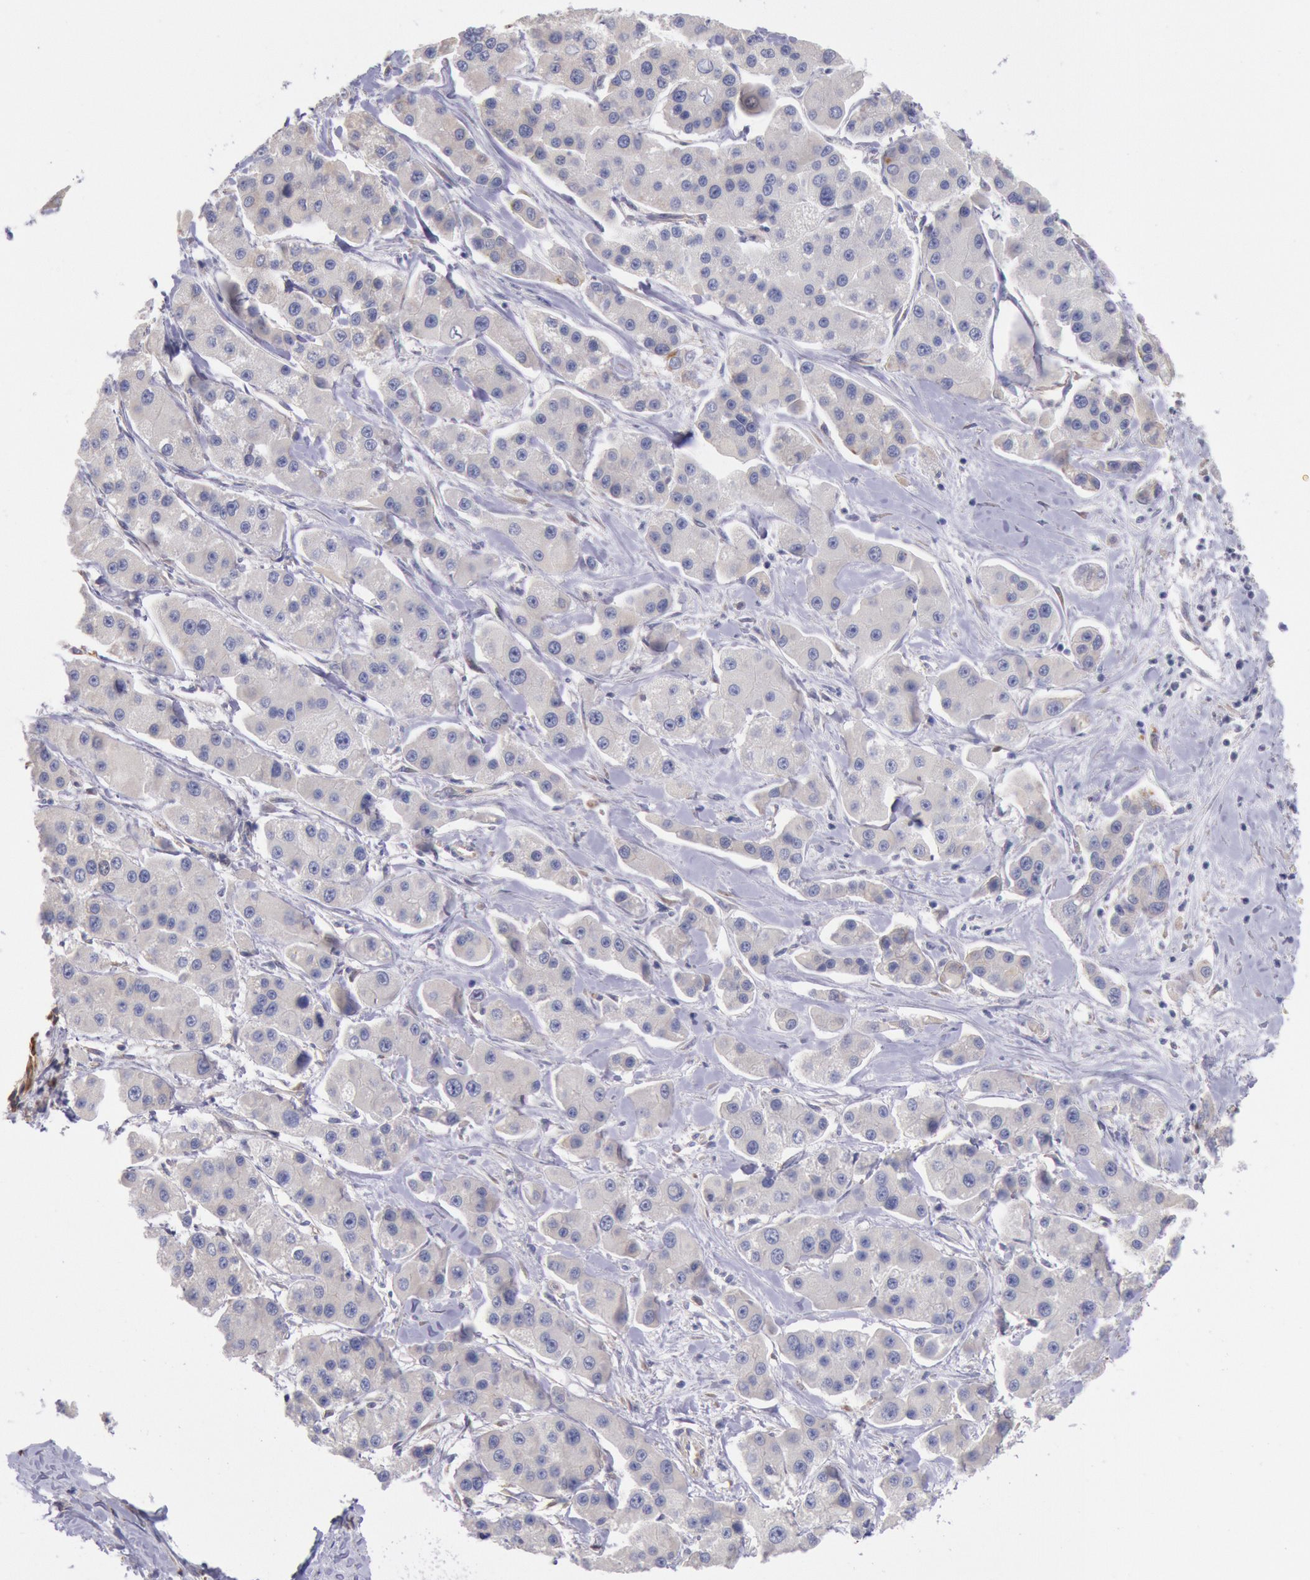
{"staining": {"intensity": "weak", "quantity": "25%-75%", "location": "cytoplasmic/membranous"}, "tissue": "liver cancer", "cell_type": "Tumor cells", "image_type": "cancer", "snomed": [{"axis": "morphology", "description": "Carcinoma, Hepatocellular, NOS"}, {"axis": "topography", "description": "Liver"}], "caption": "Protein positivity by immunohistochemistry (IHC) exhibits weak cytoplasmic/membranous expression in about 25%-75% of tumor cells in liver cancer (hepatocellular carcinoma). The staining is performed using DAB brown chromogen to label protein expression. The nuclei are counter-stained blue using hematoxylin.", "gene": "DRG1", "patient": {"sex": "female", "age": 85}}